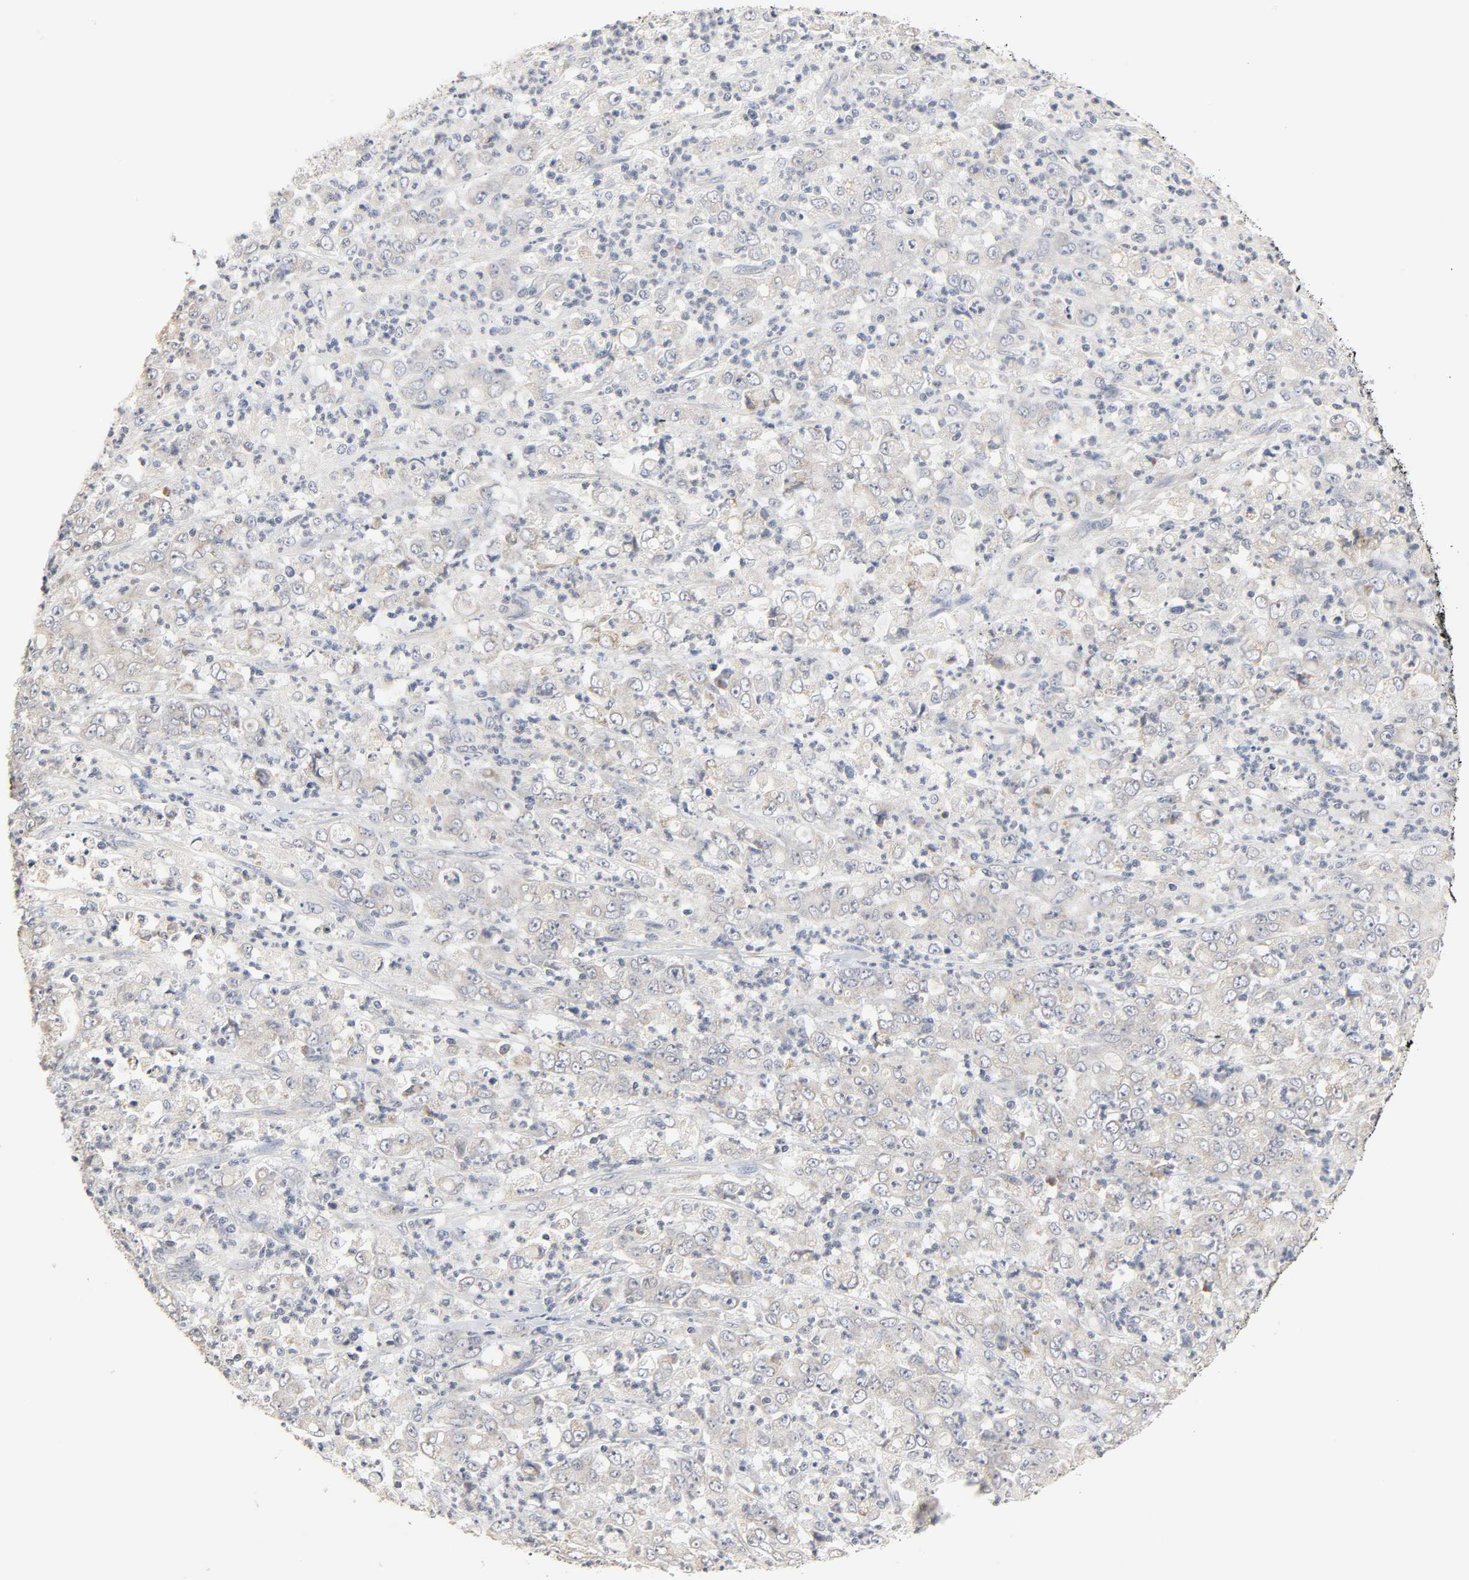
{"staining": {"intensity": "negative", "quantity": "none", "location": "none"}, "tissue": "stomach cancer", "cell_type": "Tumor cells", "image_type": "cancer", "snomed": [{"axis": "morphology", "description": "Adenocarcinoma, NOS"}, {"axis": "topography", "description": "Stomach, lower"}], "caption": "Tumor cells show no significant expression in stomach cancer. (DAB (3,3'-diaminobenzidine) immunohistochemistry visualized using brightfield microscopy, high magnification).", "gene": "CLEC4E", "patient": {"sex": "female", "age": 71}}